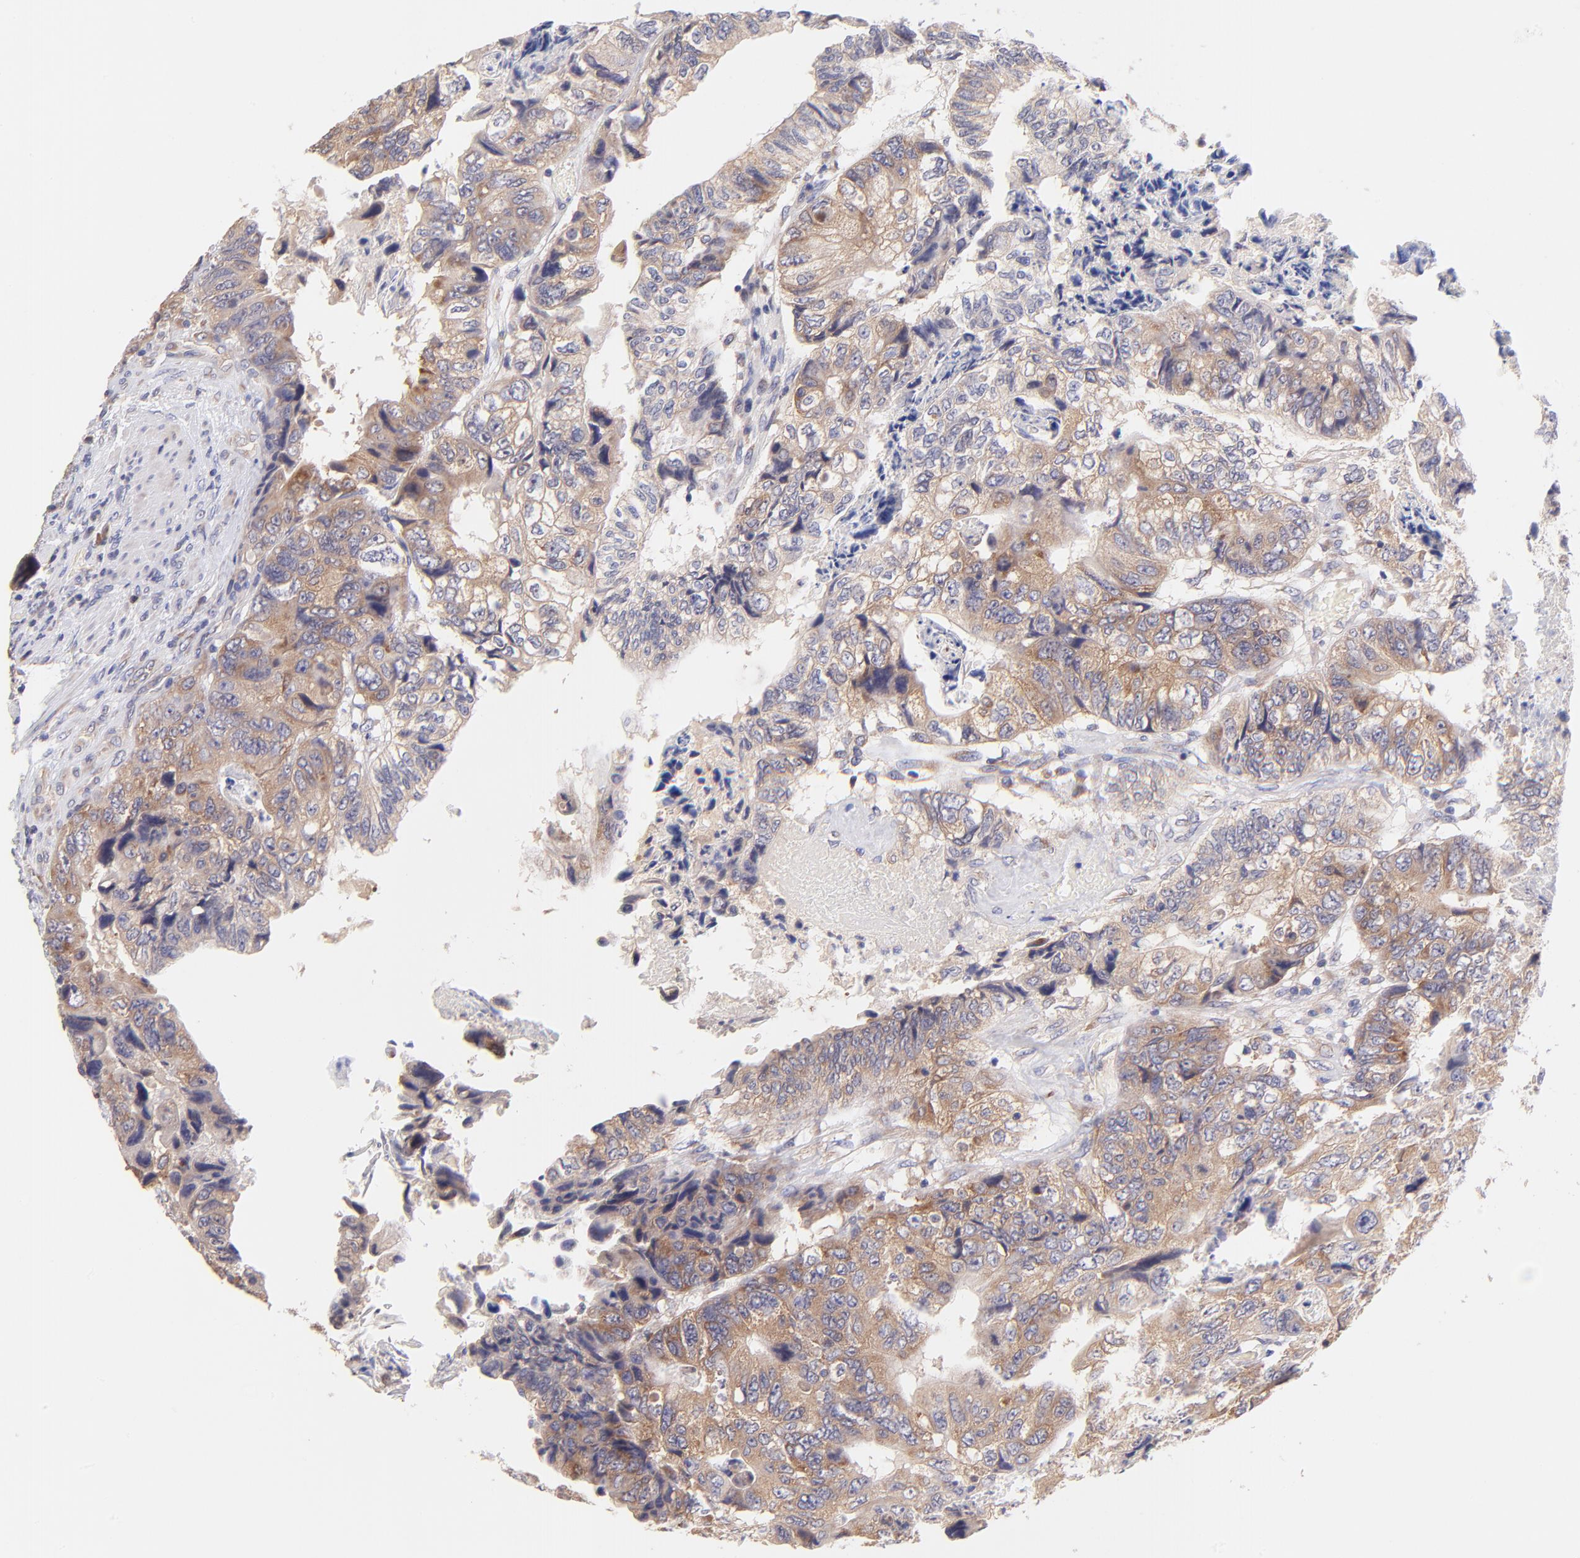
{"staining": {"intensity": "moderate", "quantity": ">75%", "location": "cytoplasmic/membranous"}, "tissue": "colorectal cancer", "cell_type": "Tumor cells", "image_type": "cancer", "snomed": [{"axis": "morphology", "description": "Adenocarcinoma, NOS"}, {"axis": "topography", "description": "Rectum"}], "caption": "This photomicrograph exhibits immunohistochemistry (IHC) staining of colorectal cancer, with medium moderate cytoplasmic/membranous staining in approximately >75% of tumor cells.", "gene": "RPL11", "patient": {"sex": "female", "age": 82}}